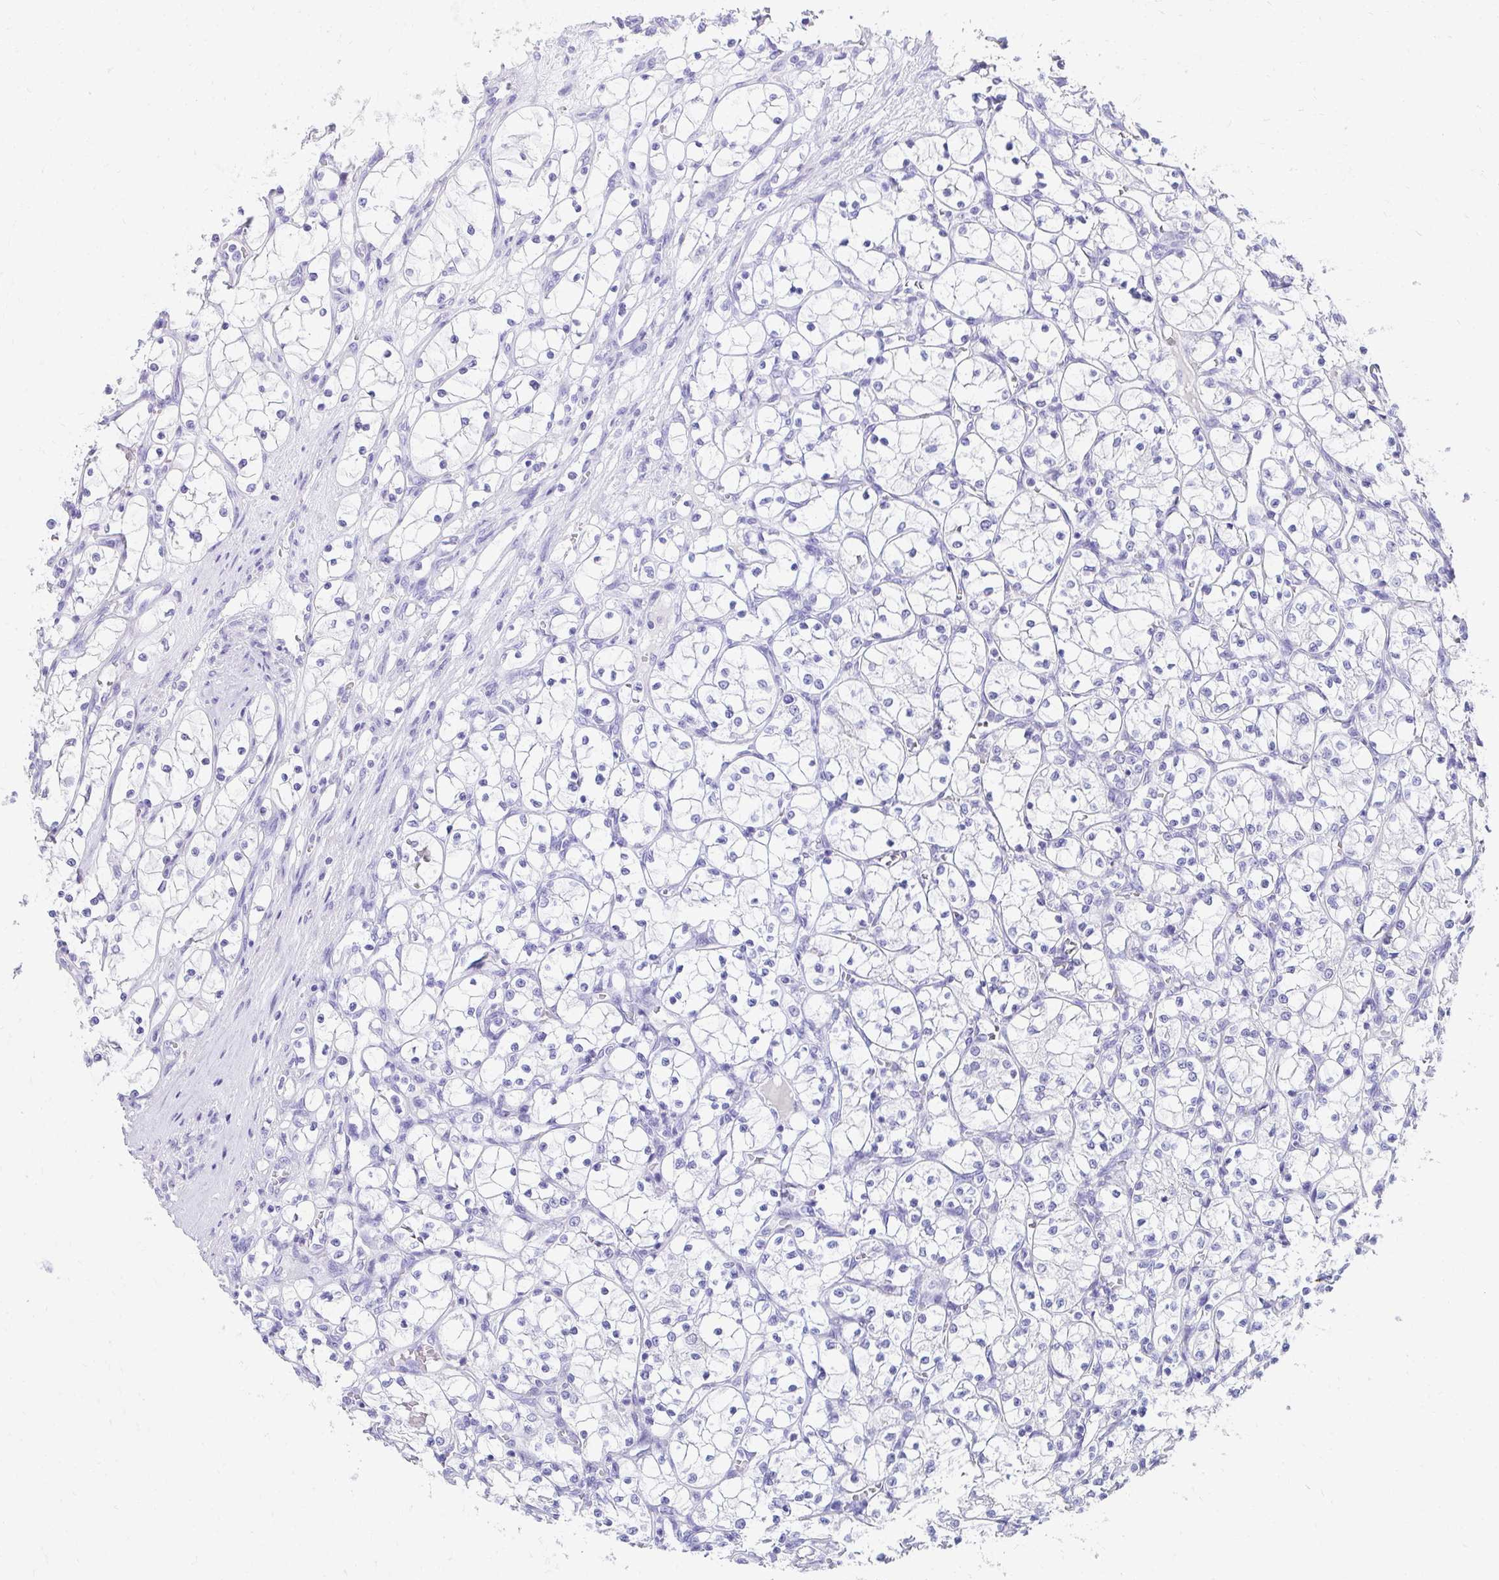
{"staining": {"intensity": "negative", "quantity": "none", "location": "none"}, "tissue": "renal cancer", "cell_type": "Tumor cells", "image_type": "cancer", "snomed": [{"axis": "morphology", "description": "Adenocarcinoma, NOS"}, {"axis": "topography", "description": "Kidney"}], "caption": "Immunohistochemistry (IHC) histopathology image of neoplastic tissue: renal adenocarcinoma stained with DAB demonstrates no significant protein staining in tumor cells.", "gene": "SEC14L3", "patient": {"sex": "female", "age": 69}}